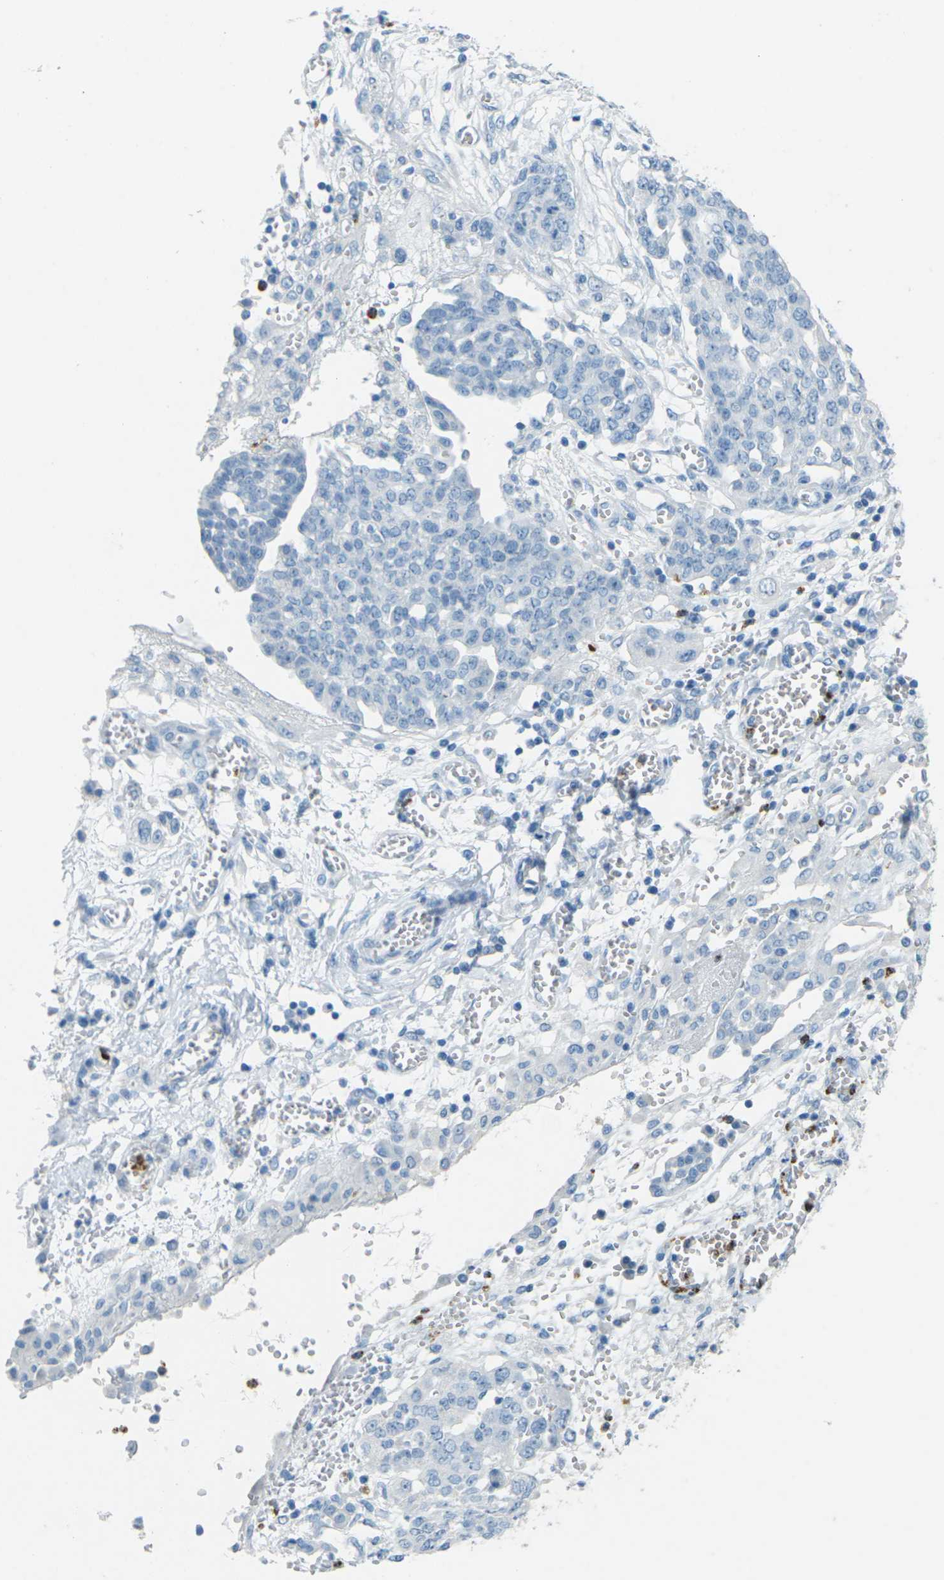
{"staining": {"intensity": "negative", "quantity": "none", "location": "none"}, "tissue": "ovarian cancer", "cell_type": "Tumor cells", "image_type": "cancer", "snomed": [{"axis": "morphology", "description": "Cystadenocarcinoma, serous, NOS"}, {"axis": "topography", "description": "Soft tissue"}, {"axis": "topography", "description": "Ovary"}], "caption": "This is a micrograph of IHC staining of ovarian cancer, which shows no staining in tumor cells. (Immunohistochemistry, brightfield microscopy, high magnification).", "gene": "CDH16", "patient": {"sex": "female", "age": 57}}